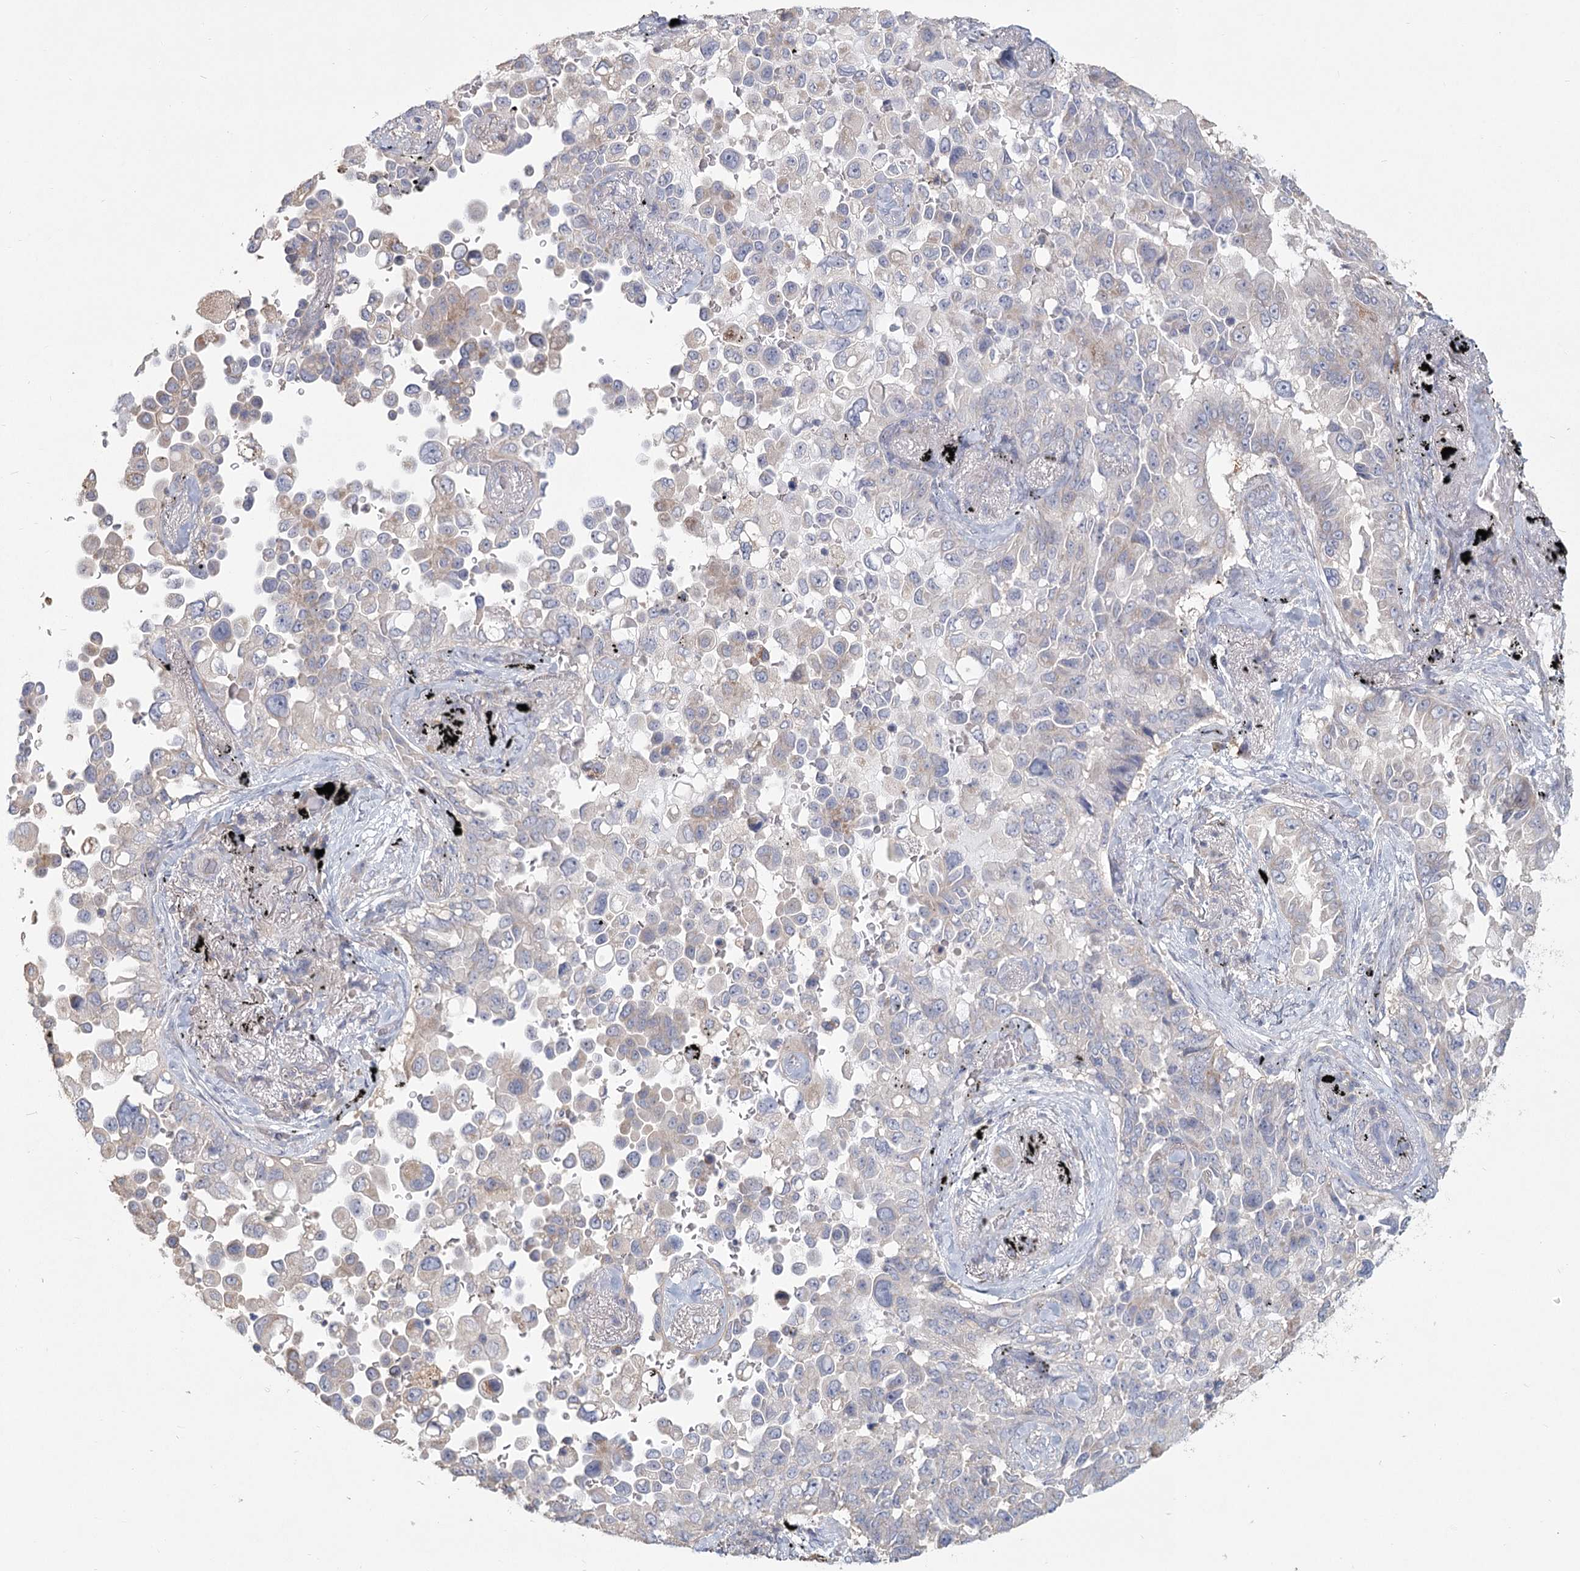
{"staining": {"intensity": "negative", "quantity": "none", "location": "none"}, "tissue": "lung cancer", "cell_type": "Tumor cells", "image_type": "cancer", "snomed": [{"axis": "morphology", "description": "Adenocarcinoma, NOS"}, {"axis": "topography", "description": "Lung"}], "caption": "DAB (3,3'-diaminobenzidine) immunohistochemical staining of human lung cancer shows no significant positivity in tumor cells. (IHC, brightfield microscopy, high magnification).", "gene": "CNTLN", "patient": {"sex": "female", "age": 67}}